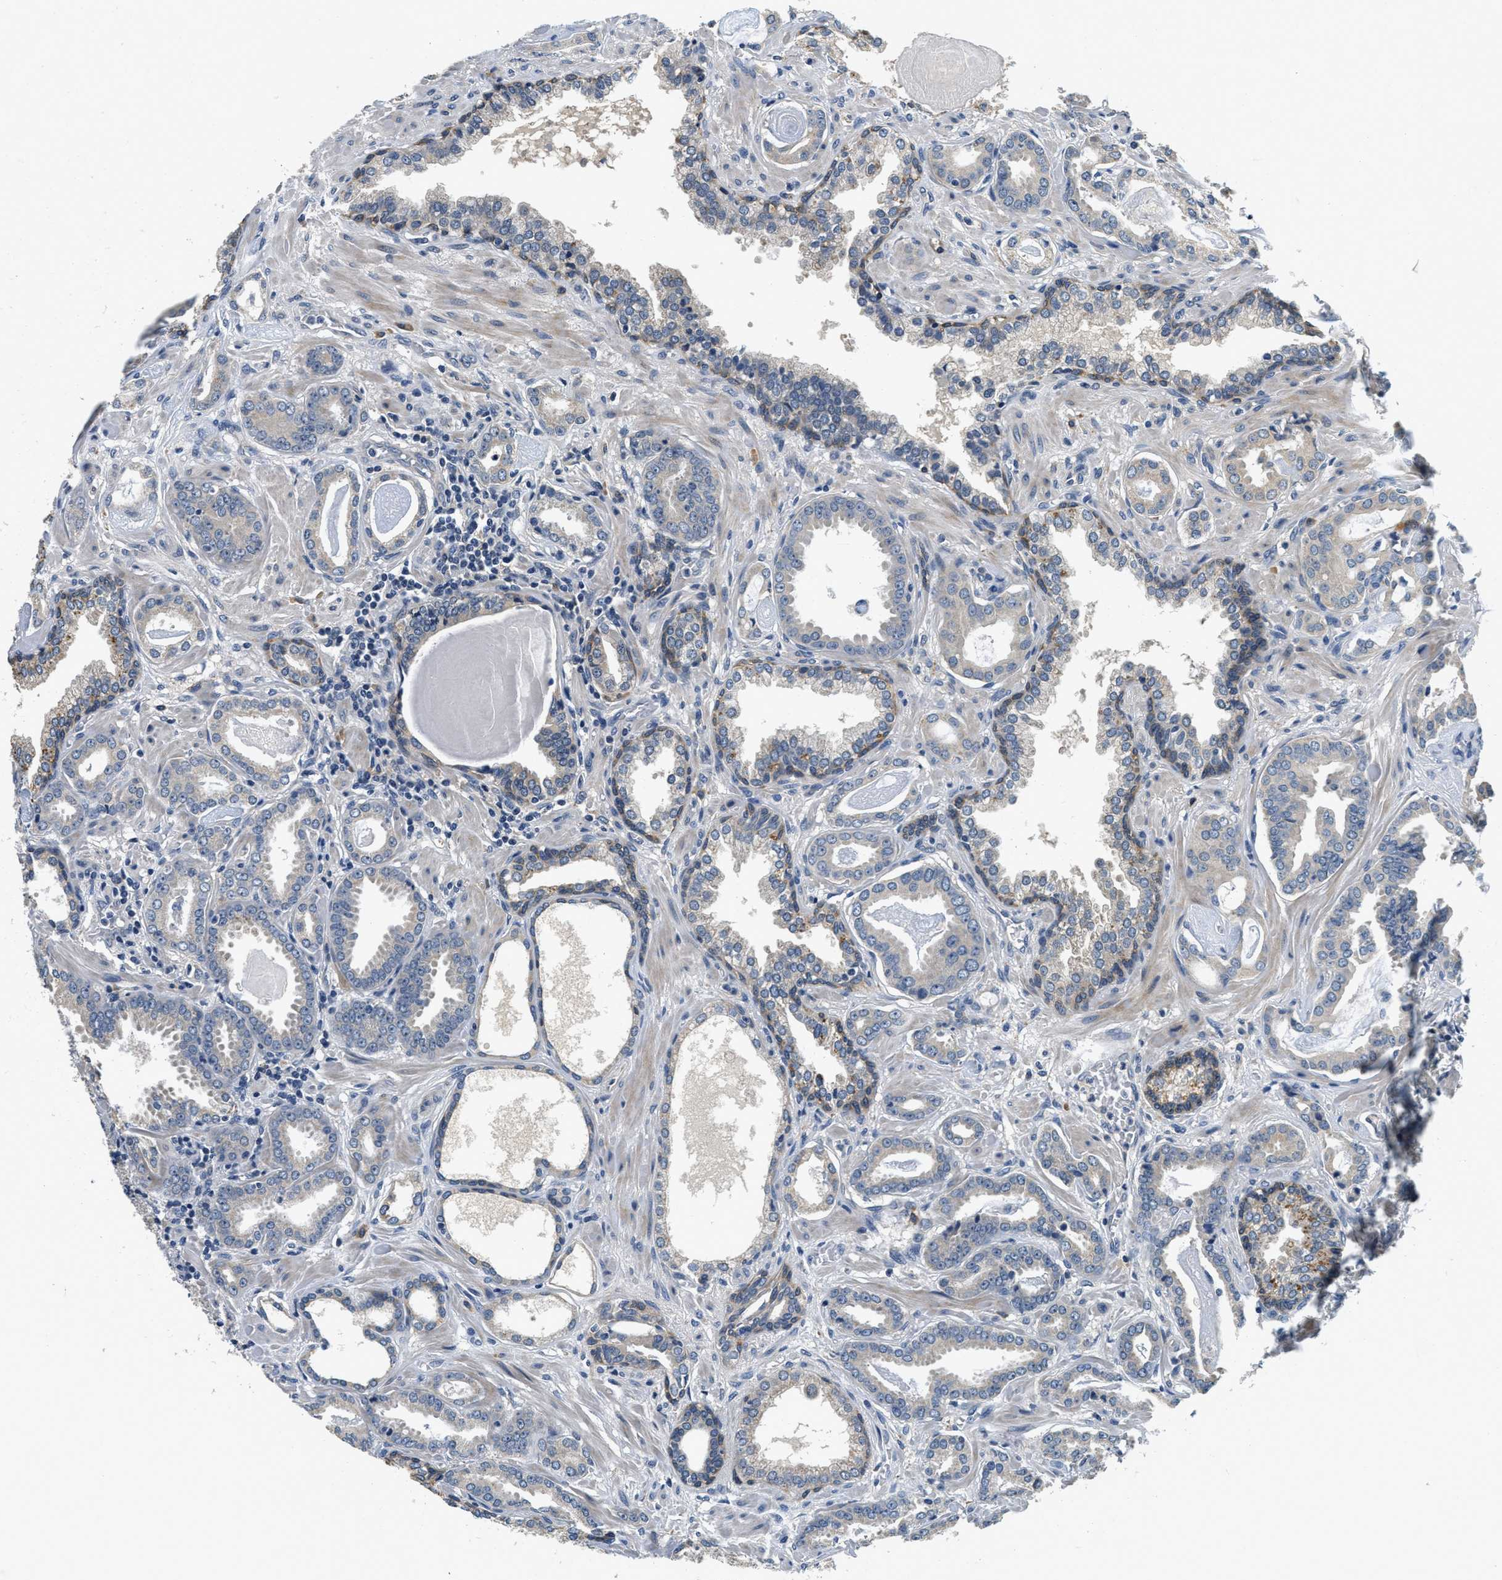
{"staining": {"intensity": "negative", "quantity": "none", "location": "none"}, "tissue": "prostate cancer", "cell_type": "Tumor cells", "image_type": "cancer", "snomed": [{"axis": "morphology", "description": "Adenocarcinoma, Low grade"}, {"axis": "topography", "description": "Prostate"}], "caption": "Prostate low-grade adenocarcinoma was stained to show a protein in brown. There is no significant positivity in tumor cells.", "gene": "ALDH3A2", "patient": {"sex": "male", "age": 53}}